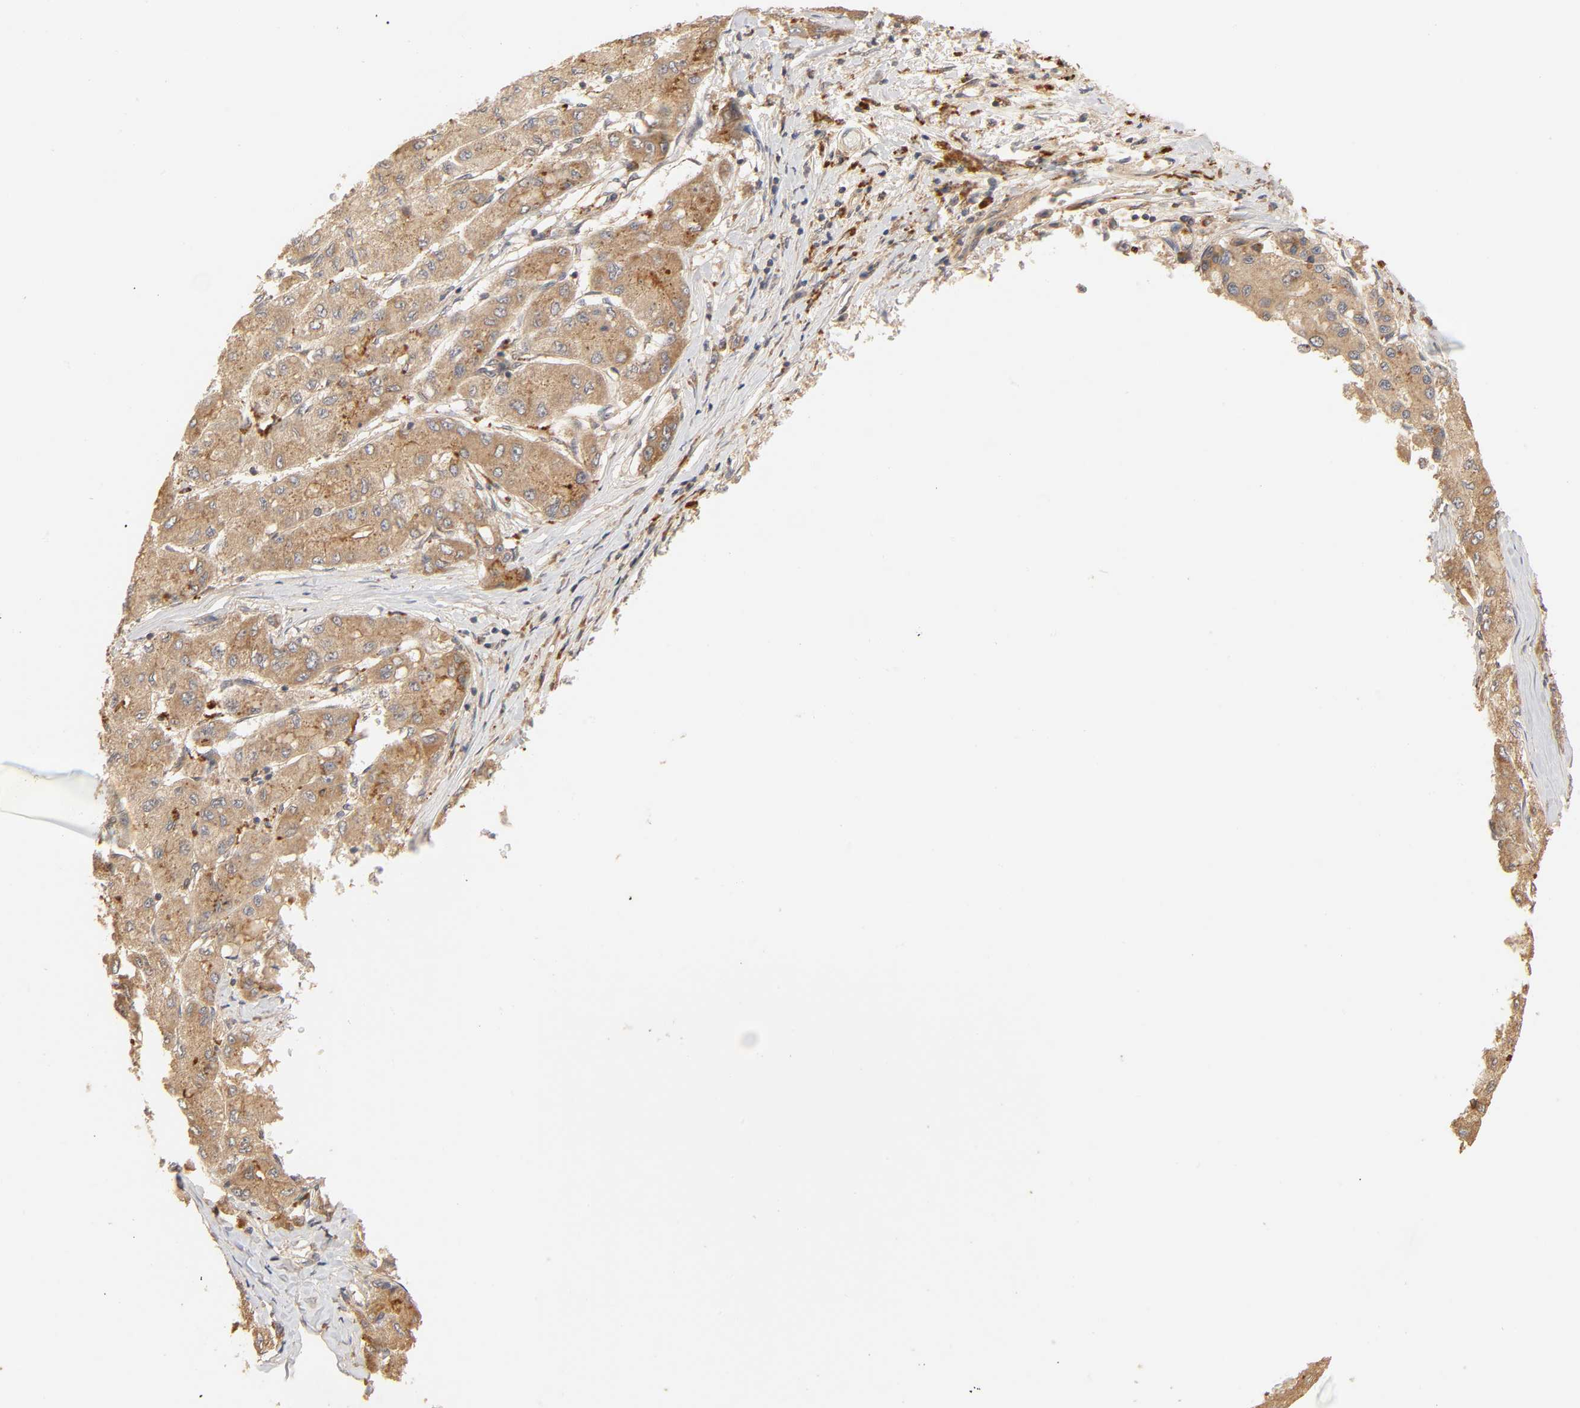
{"staining": {"intensity": "moderate", "quantity": ">75%", "location": "cytoplasmic/membranous"}, "tissue": "liver cancer", "cell_type": "Tumor cells", "image_type": "cancer", "snomed": [{"axis": "morphology", "description": "Carcinoma, Hepatocellular, NOS"}, {"axis": "topography", "description": "Liver"}], "caption": "This photomicrograph displays IHC staining of human hepatocellular carcinoma (liver), with medium moderate cytoplasmic/membranous positivity in approximately >75% of tumor cells.", "gene": "EPS8", "patient": {"sex": "male", "age": 80}}